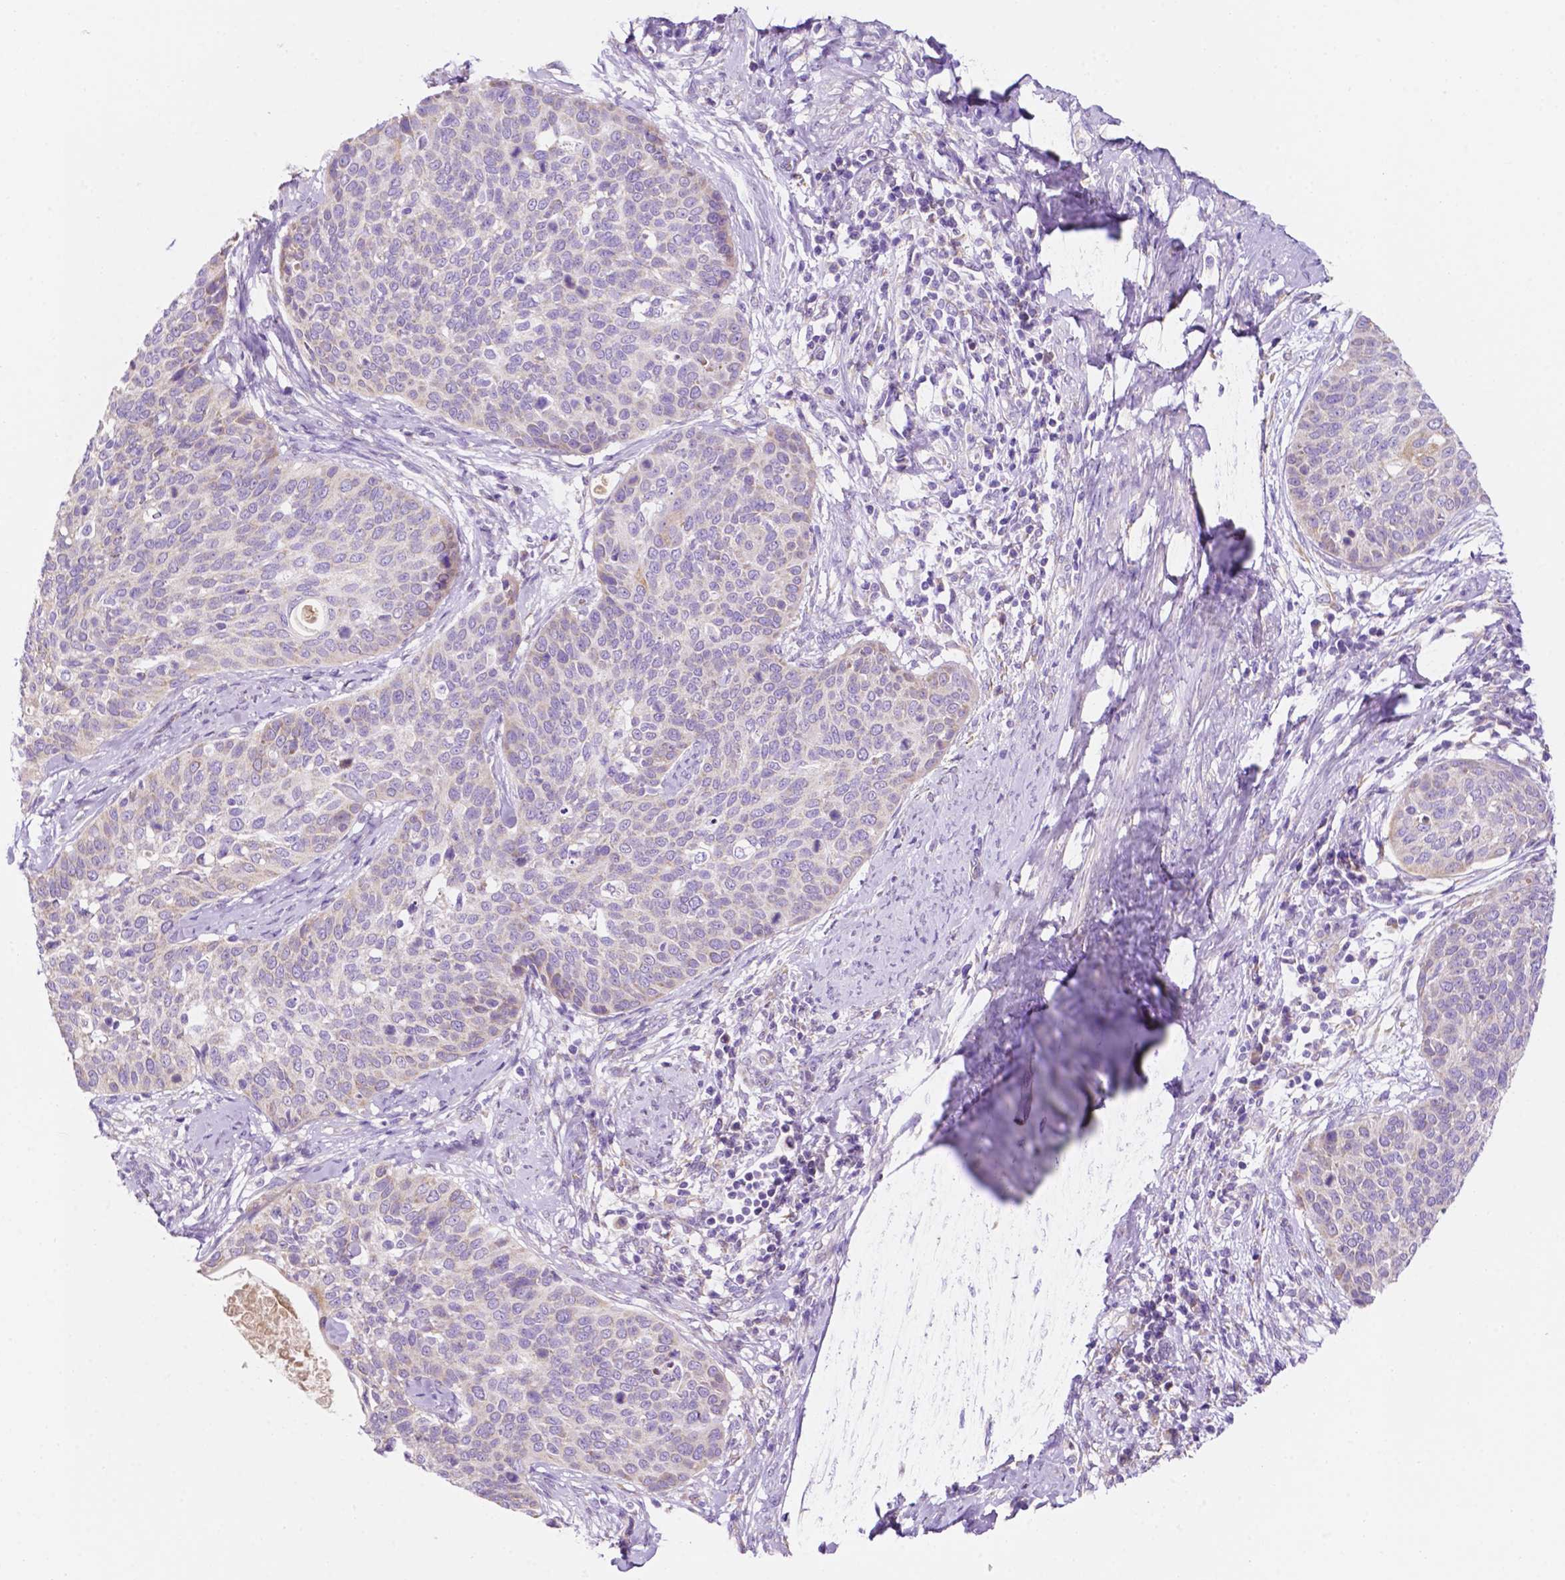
{"staining": {"intensity": "negative", "quantity": "none", "location": "none"}, "tissue": "cervical cancer", "cell_type": "Tumor cells", "image_type": "cancer", "snomed": [{"axis": "morphology", "description": "Squamous cell carcinoma, NOS"}, {"axis": "topography", "description": "Cervix"}], "caption": "Immunohistochemistry (IHC) photomicrograph of human cervical squamous cell carcinoma stained for a protein (brown), which displays no expression in tumor cells.", "gene": "CEACAM7", "patient": {"sex": "female", "age": 69}}